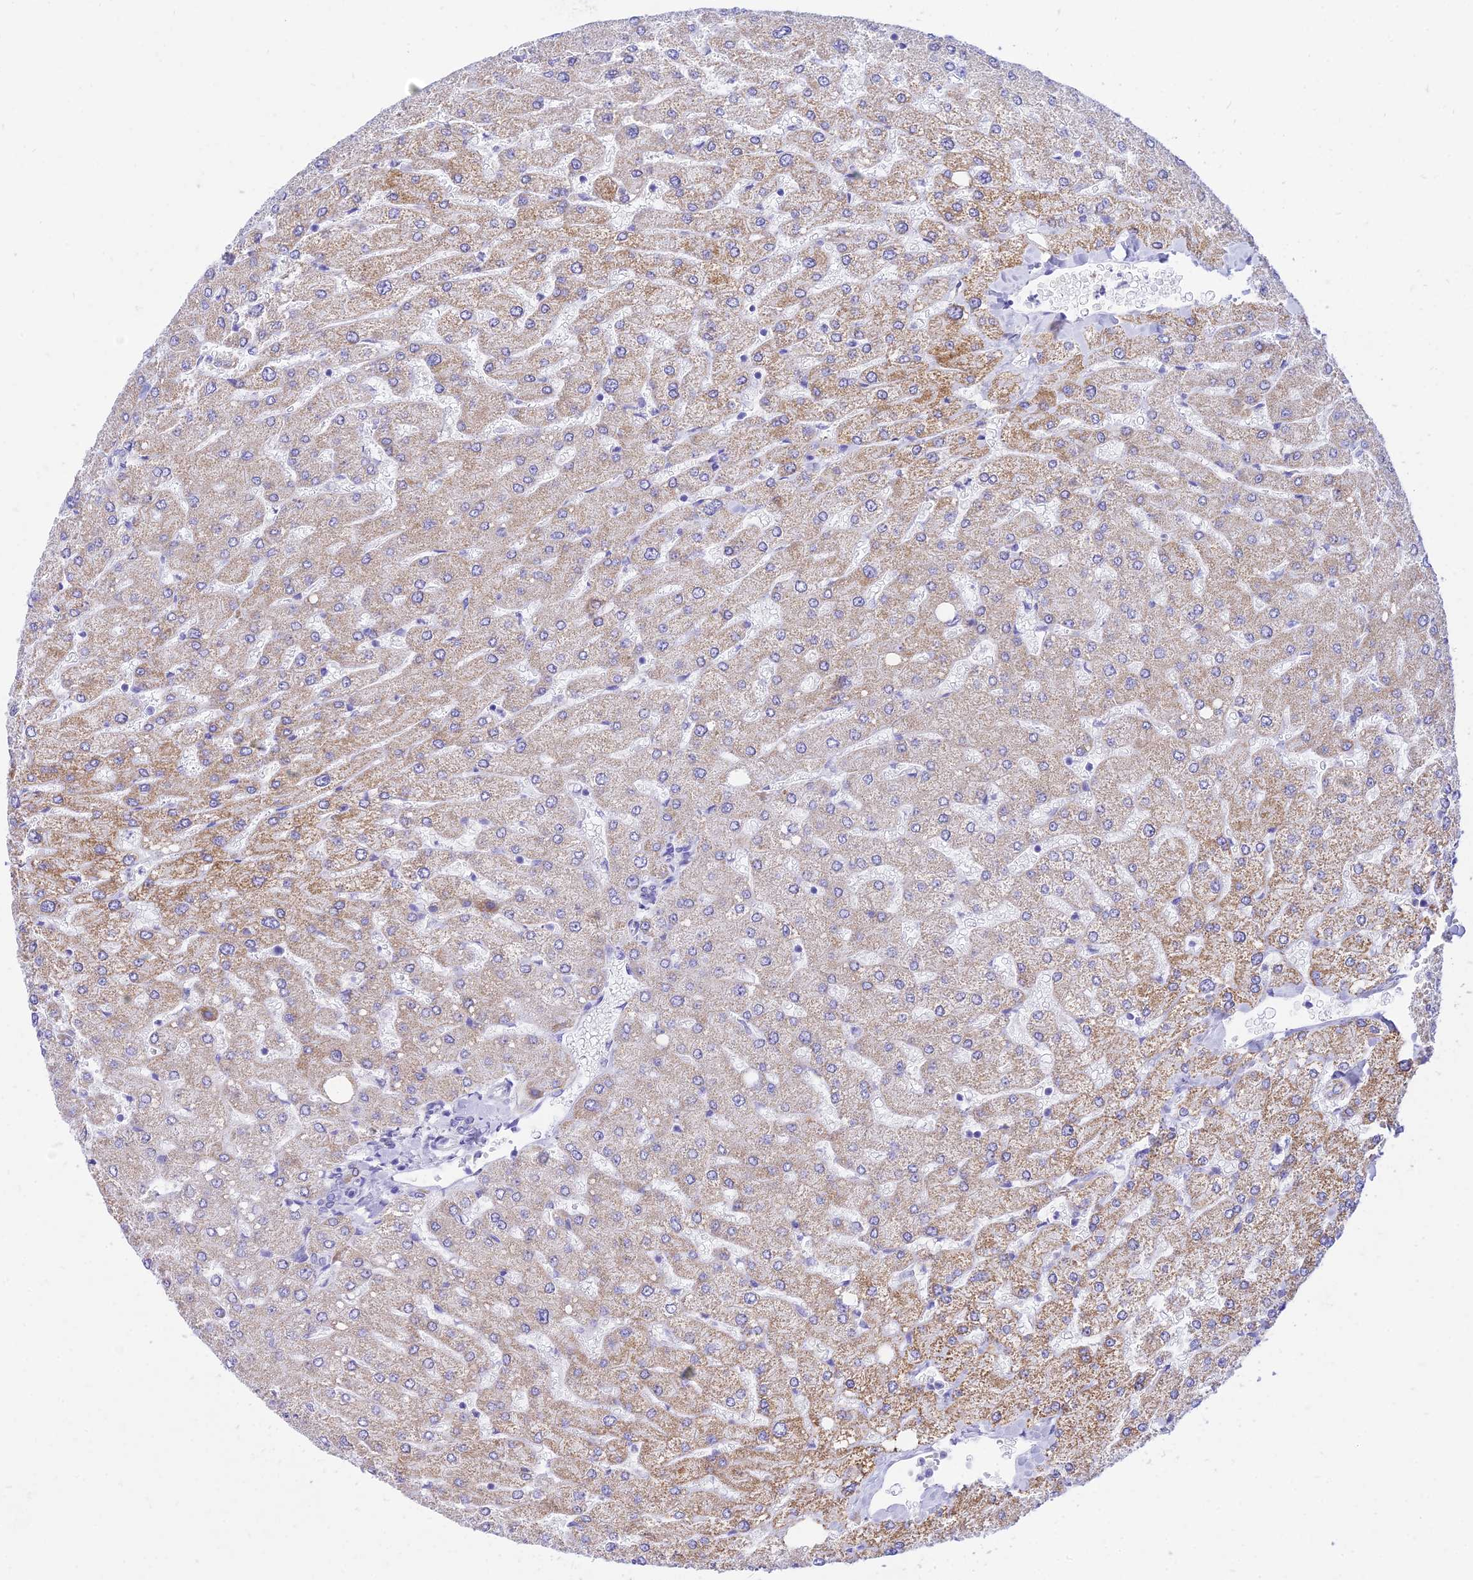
{"staining": {"intensity": "negative", "quantity": "none", "location": "none"}, "tissue": "liver", "cell_type": "Cholangiocytes", "image_type": "normal", "snomed": [{"axis": "morphology", "description": "Normal tissue, NOS"}, {"axis": "topography", "description": "Liver"}], "caption": "Immunohistochemical staining of benign human liver reveals no significant positivity in cholangiocytes.", "gene": "PKN3", "patient": {"sex": "male", "age": 55}}